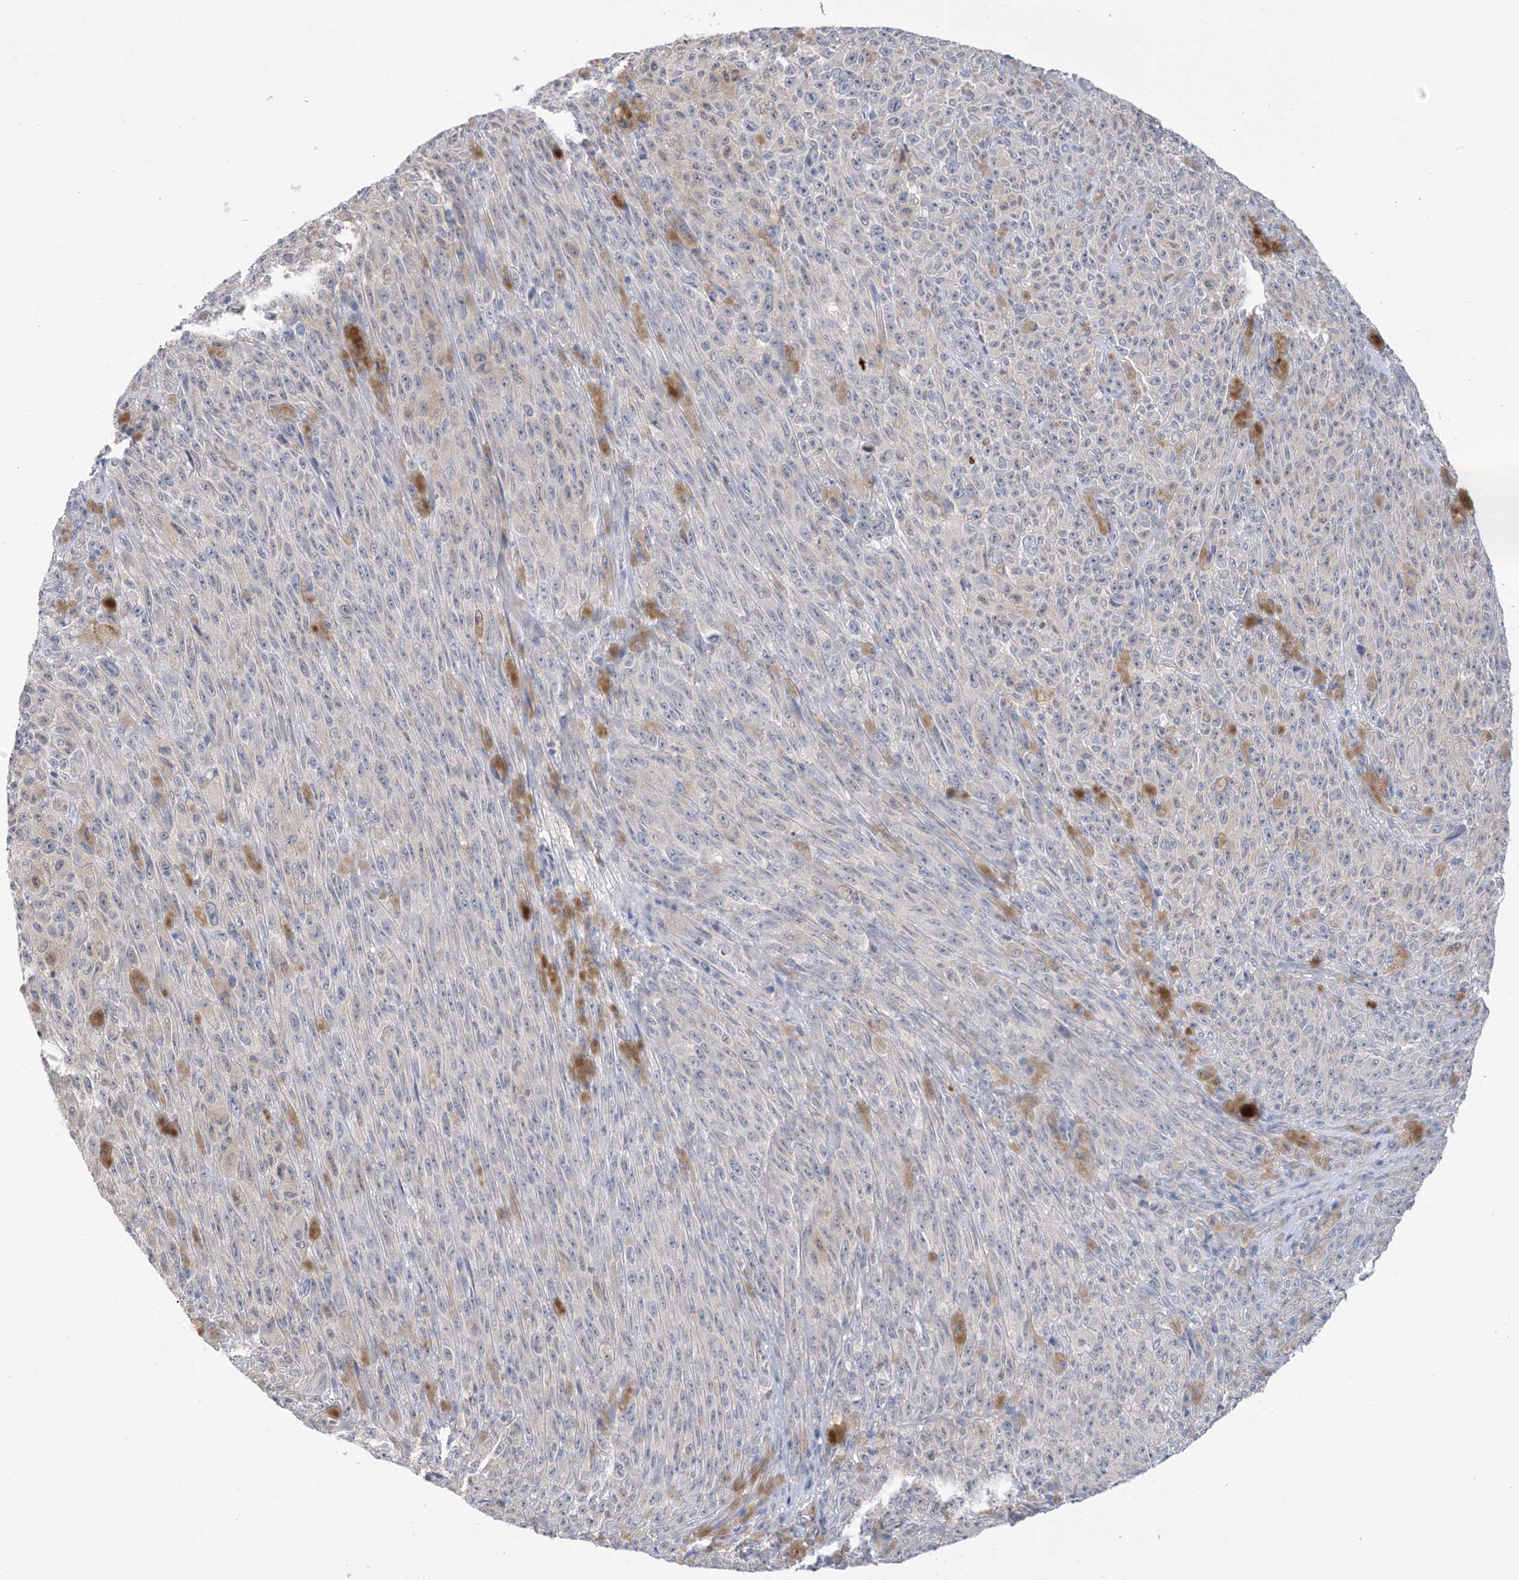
{"staining": {"intensity": "negative", "quantity": "none", "location": "none"}, "tissue": "melanoma", "cell_type": "Tumor cells", "image_type": "cancer", "snomed": [{"axis": "morphology", "description": "Malignant melanoma, NOS"}, {"axis": "topography", "description": "Skin"}], "caption": "High power microscopy micrograph of an immunohistochemistry (IHC) photomicrograph of melanoma, revealing no significant staining in tumor cells.", "gene": "TTYH1", "patient": {"sex": "female", "age": 82}}